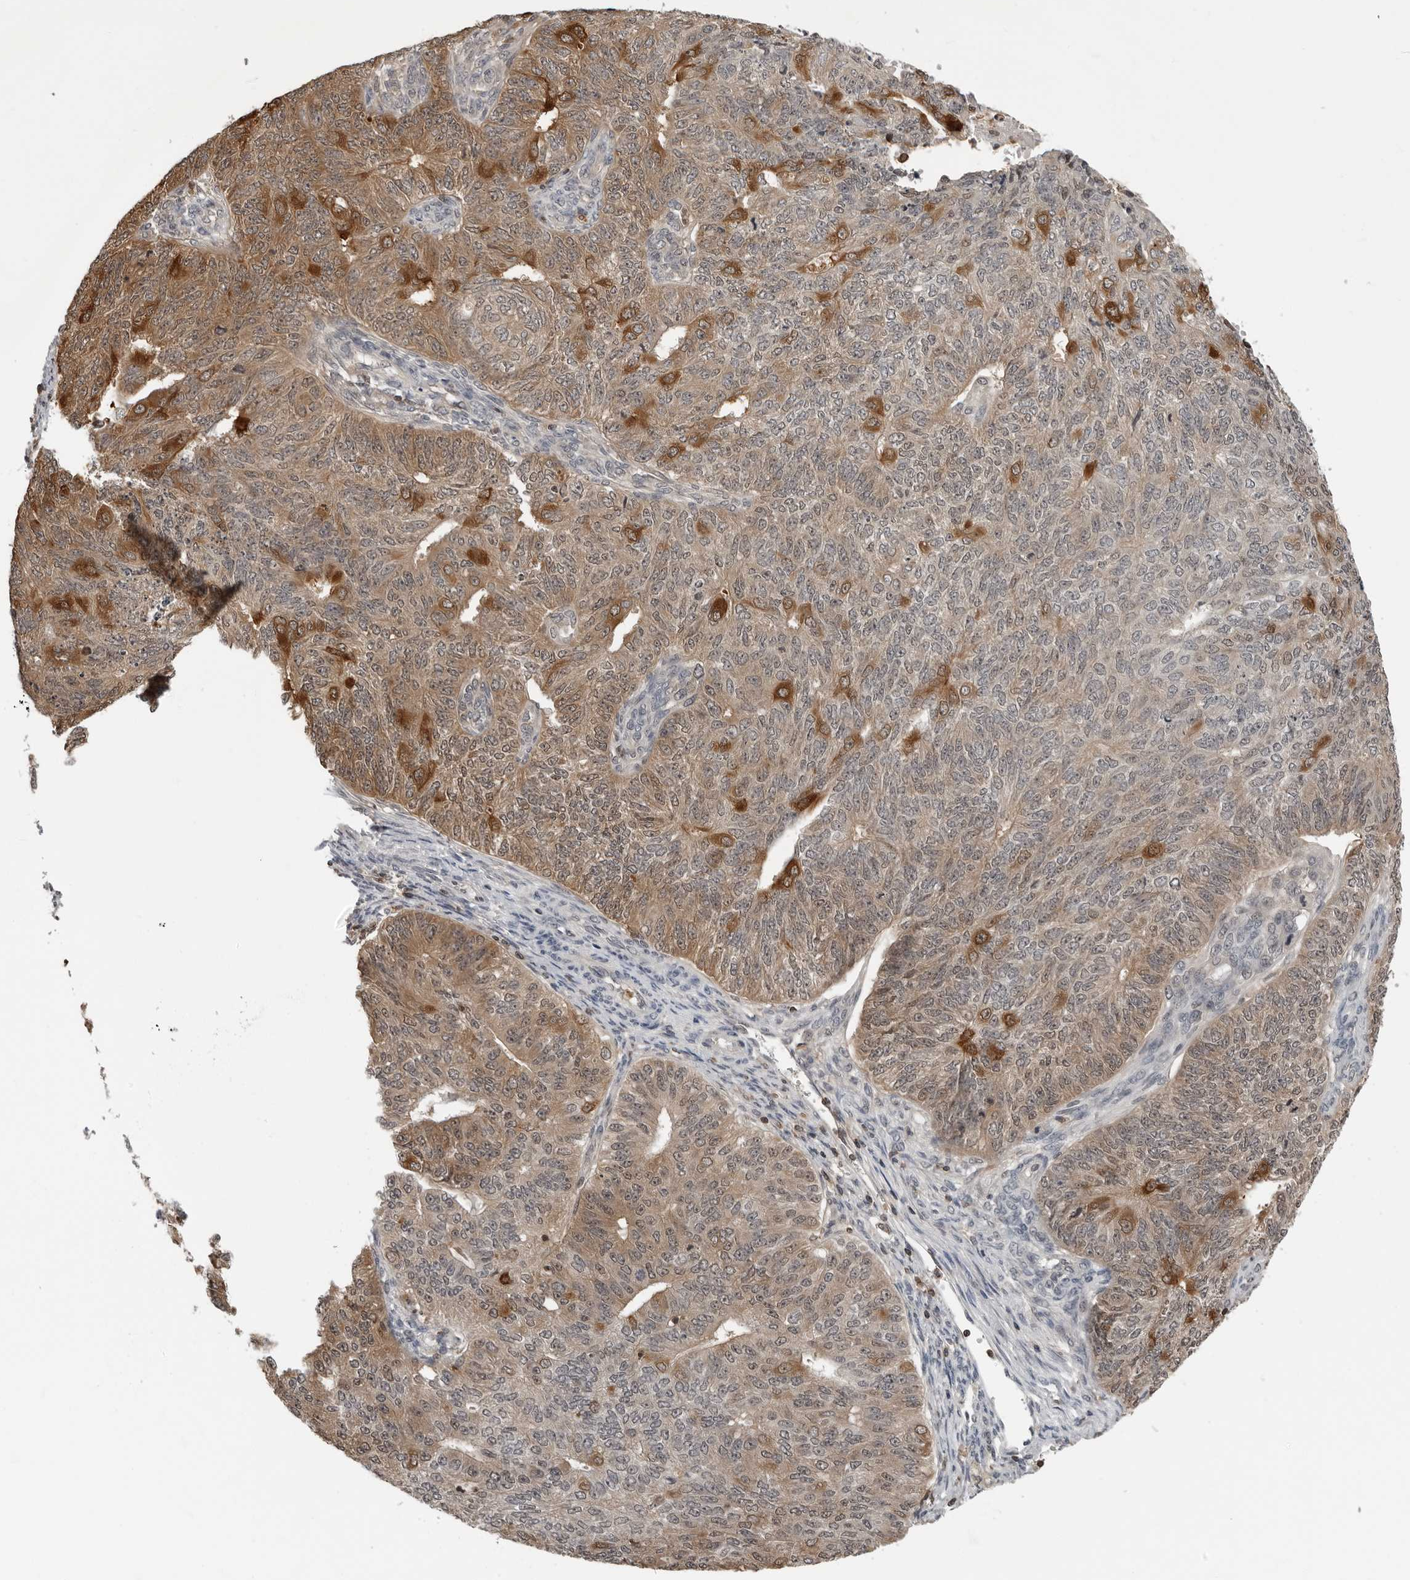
{"staining": {"intensity": "moderate", "quantity": "25%-75%", "location": "cytoplasmic/membranous"}, "tissue": "endometrial cancer", "cell_type": "Tumor cells", "image_type": "cancer", "snomed": [{"axis": "morphology", "description": "Adenocarcinoma, NOS"}, {"axis": "topography", "description": "Endometrium"}], "caption": "Adenocarcinoma (endometrial) stained with IHC exhibits moderate cytoplasmic/membranous staining in about 25%-75% of tumor cells.", "gene": "HSPH1", "patient": {"sex": "female", "age": 32}}